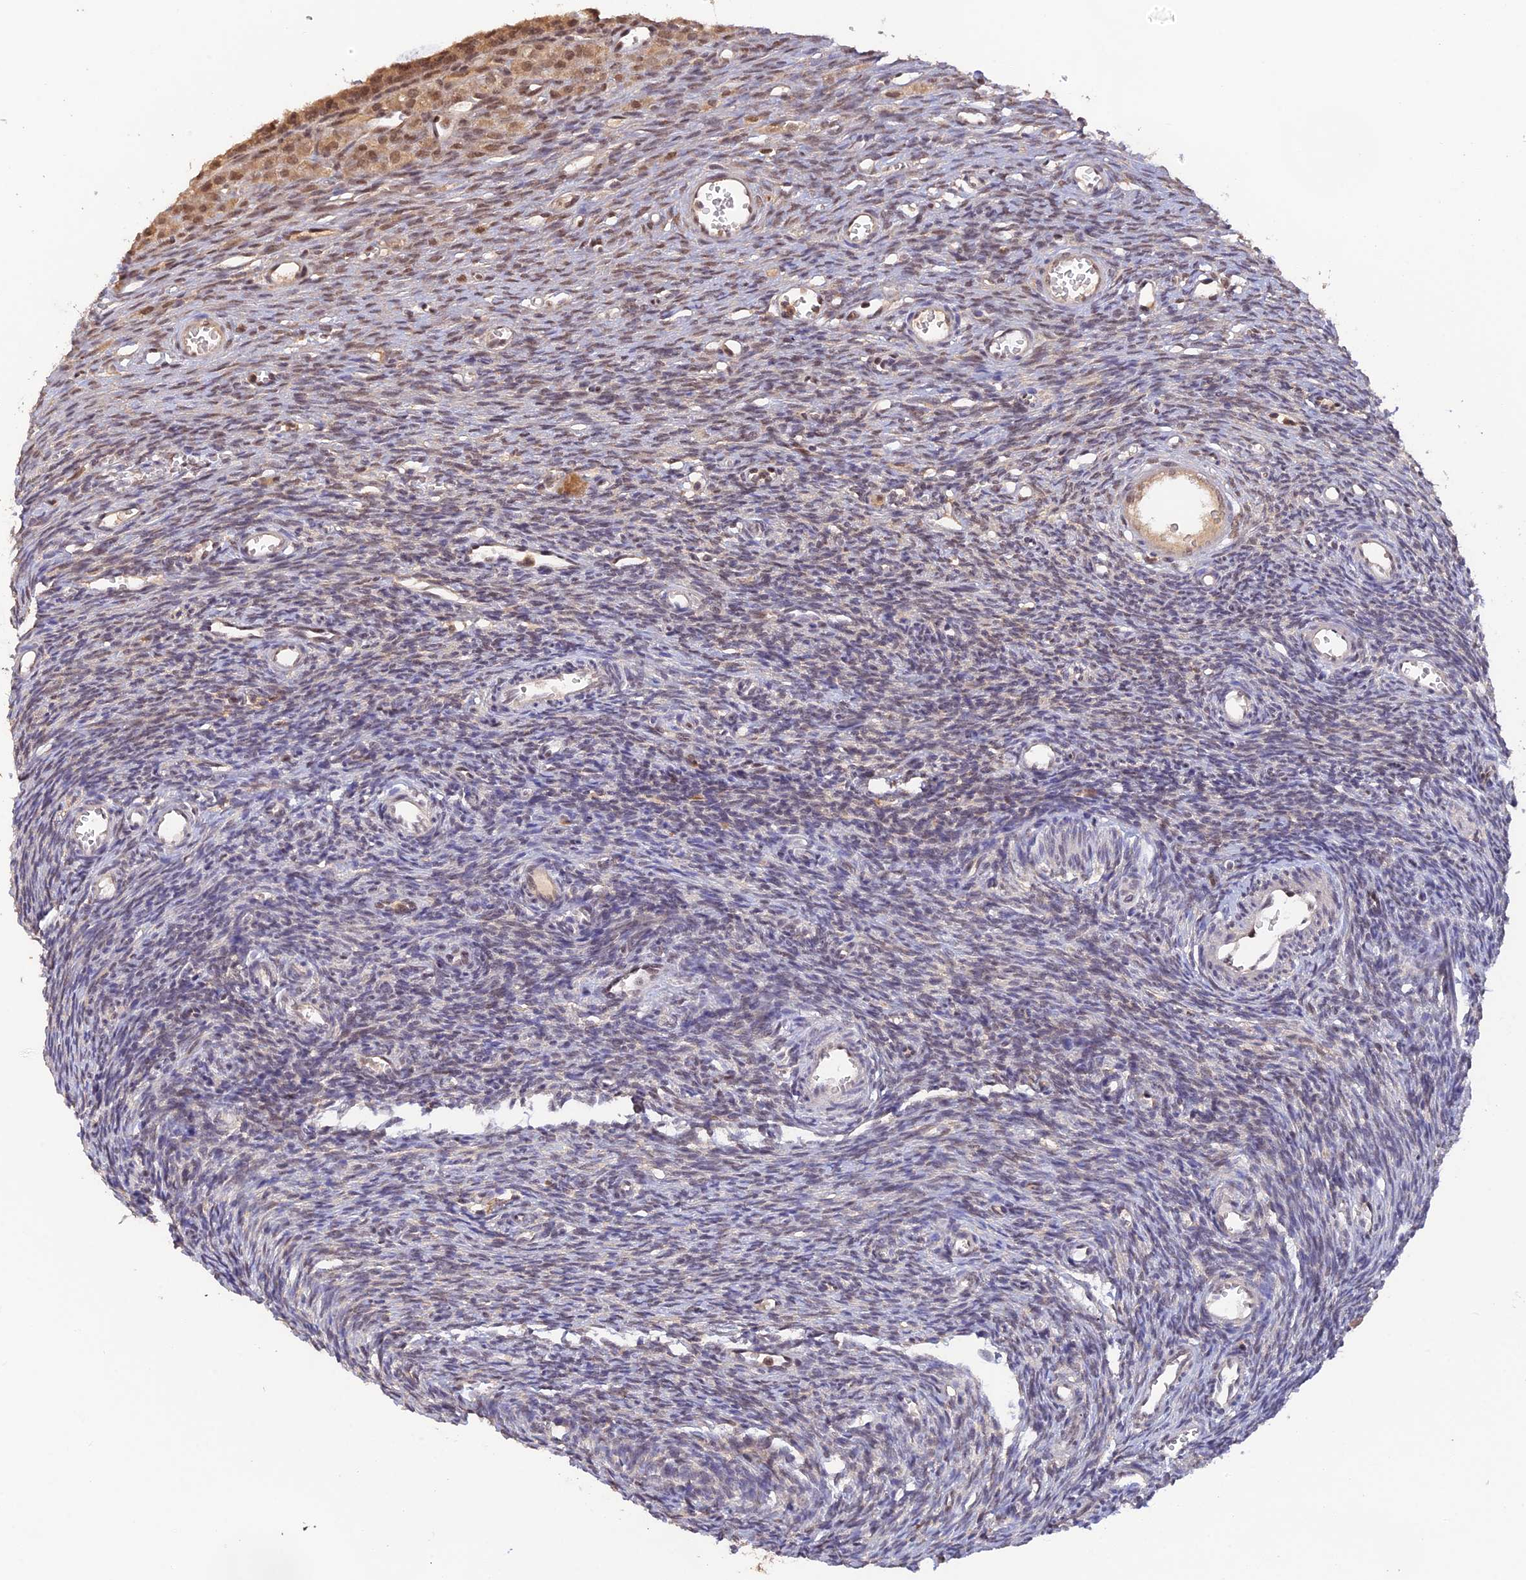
{"staining": {"intensity": "moderate", "quantity": ">75%", "location": "nuclear"}, "tissue": "ovary", "cell_type": "Follicle cells", "image_type": "normal", "snomed": [{"axis": "morphology", "description": "Normal tissue, NOS"}, {"axis": "topography", "description": "Ovary"}], "caption": "This is an image of IHC staining of unremarkable ovary, which shows moderate staining in the nuclear of follicle cells.", "gene": "ZNF436", "patient": {"sex": "female", "age": 39}}